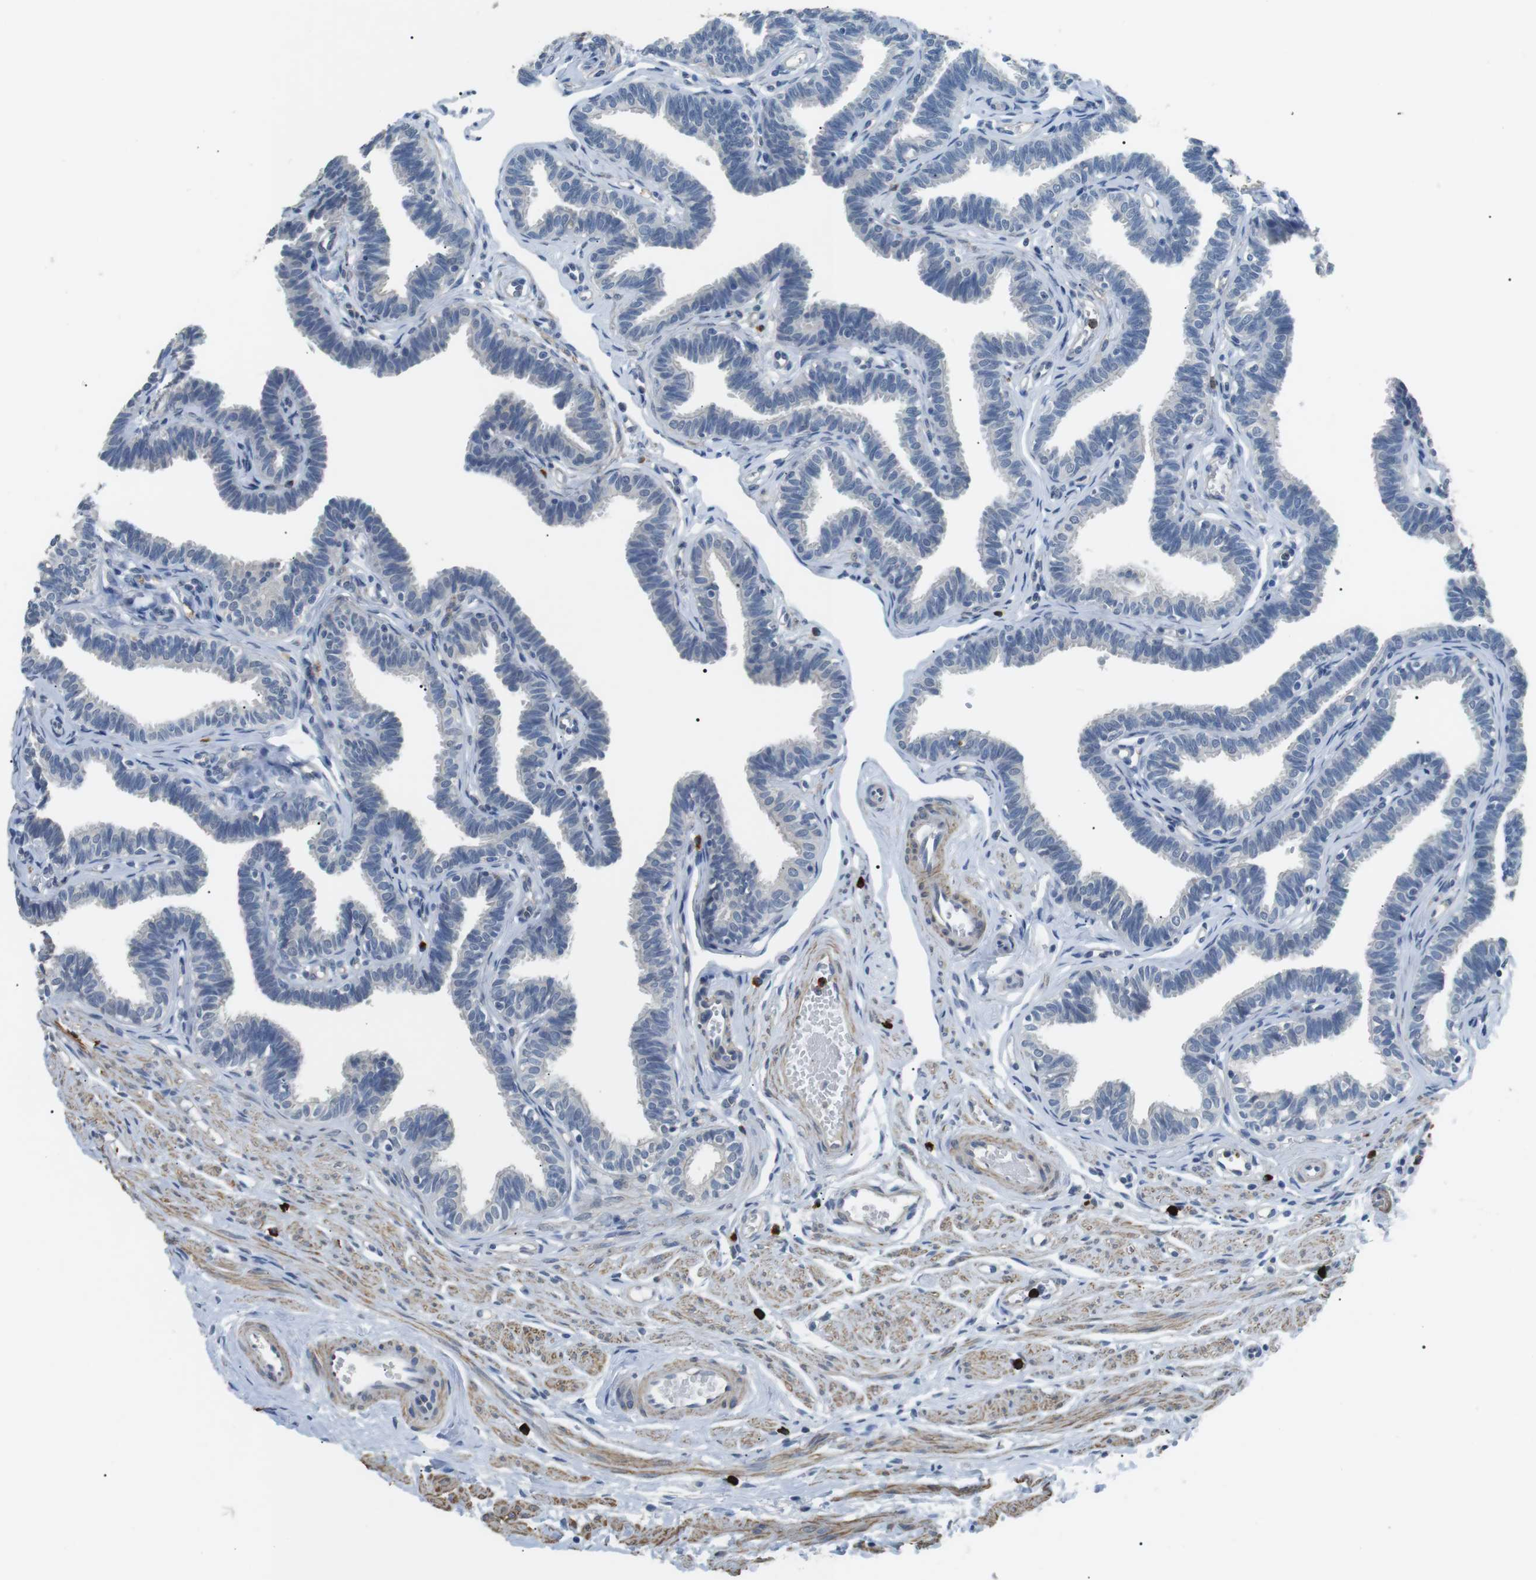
{"staining": {"intensity": "negative", "quantity": "none", "location": "none"}, "tissue": "fallopian tube", "cell_type": "Glandular cells", "image_type": "normal", "snomed": [{"axis": "morphology", "description": "Normal tissue, NOS"}, {"axis": "topography", "description": "Fallopian tube"}, {"axis": "topography", "description": "Ovary"}], "caption": "Micrograph shows no protein staining in glandular cells of normal fallopian tube.", "gene": "GZMM", "patient": {"sex": "female", "age": 23}}